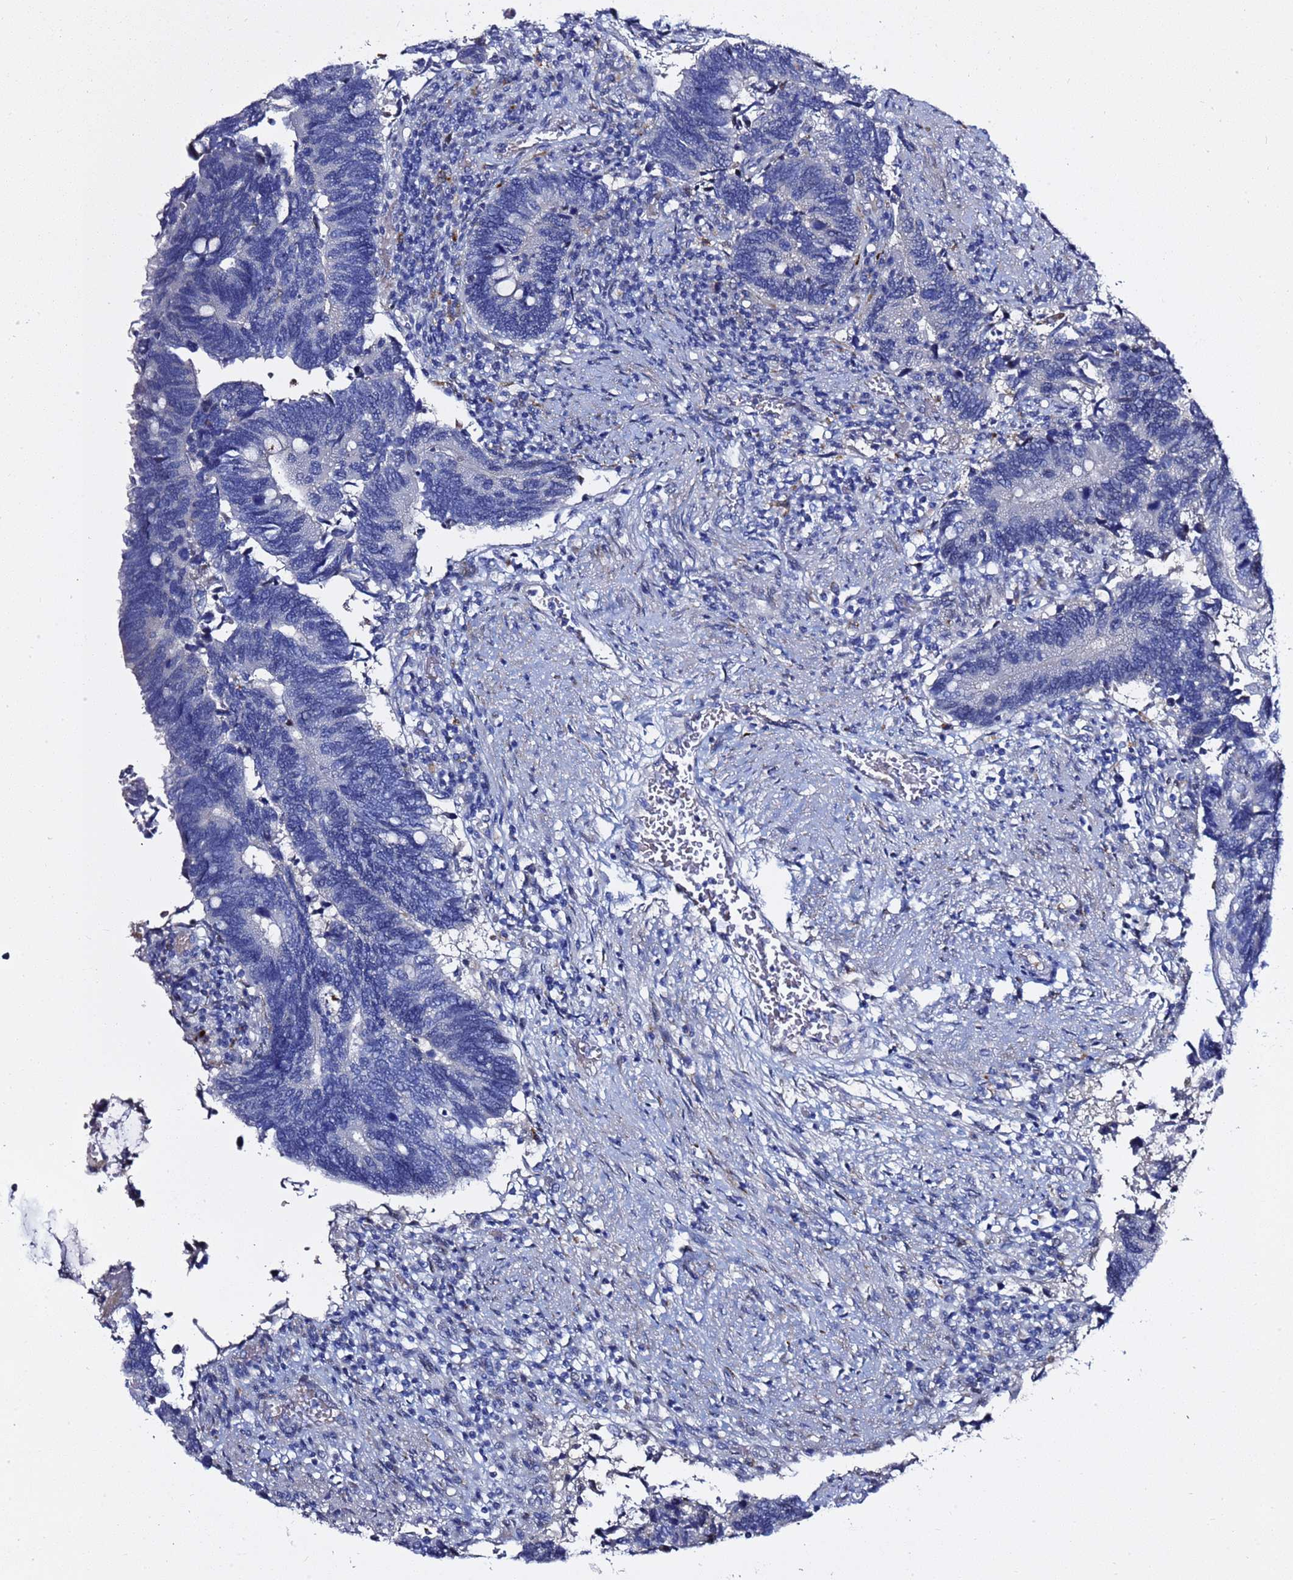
{"staining": {"intensity": "negative", "quantity": "none", "location": "none"}, "tissue": "colorectal cancer", "cell_type": "Tumor cells", "image_type": "cancer", "snomed": [{"axis": "morphology", "description": "Adenocarcinoma, NOS"}, {"axis": "topography", "description": "Colon"}], "caption": "This is an immunohistochemistry (IHC) micrograph of adenocarcinoma (colorectal). There is no staining in tumor cells.", "gene": "NAT2", "patient": {"sex": "male", "age": 87}}